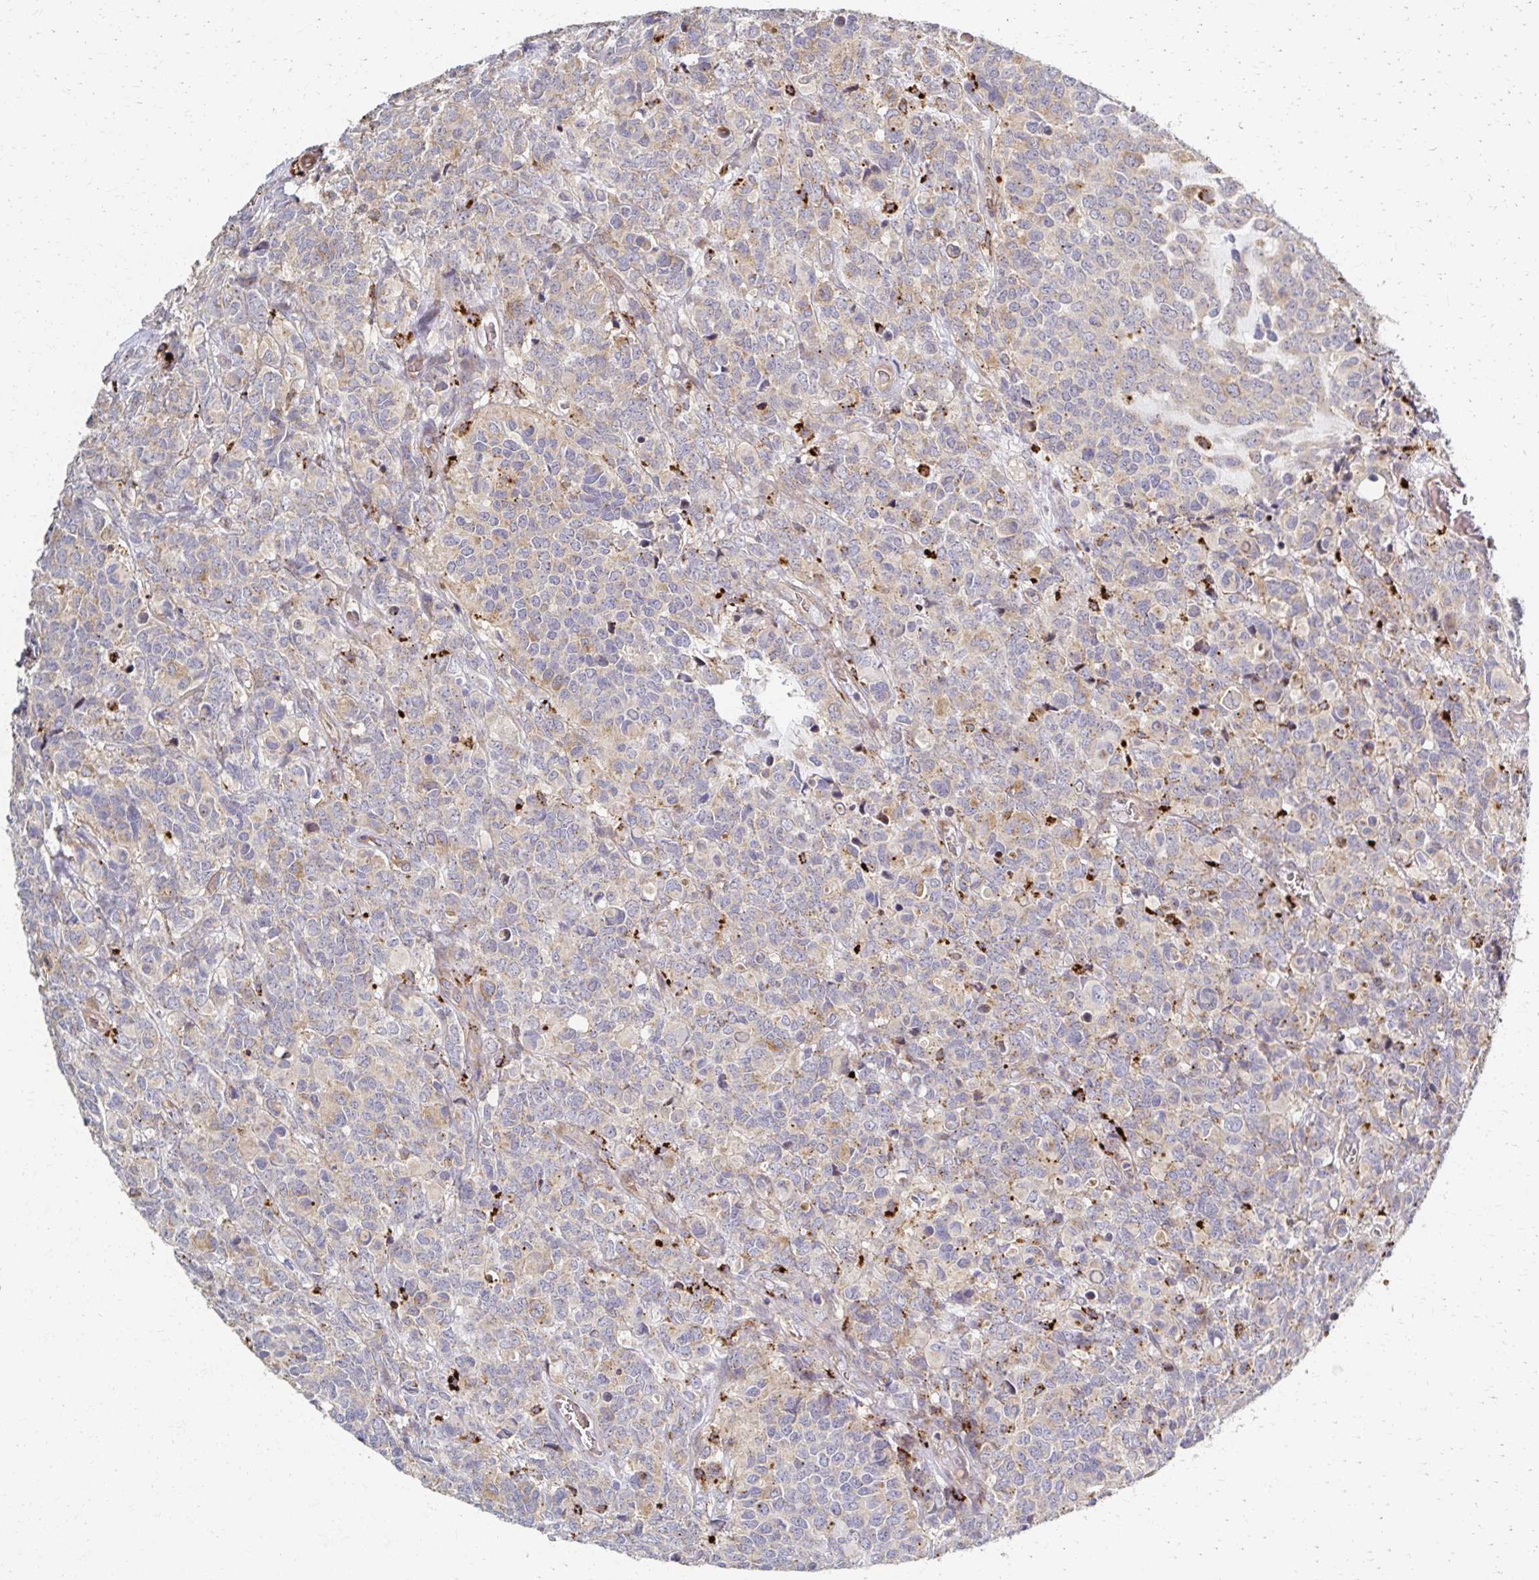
{"staining": {"intensity": "negative", "quantity": "none", "location": "none"}, "tissue": "glioma", "cell_type": "Tumor cells", "image_type": "cancer", "snomed": [{"axis": "morphology", "description": "Glioma, malignant, High grade"}, {"axis": "topography", "description": "Brain"}], "caption": "This micrograph is of glioma stained with IHC to label a protein in brown with the nuclei are counter-stained blue. There is no staining in tumor cells.", "gene": "SKA2", "patient": {"sex": "male", "age": 39}}